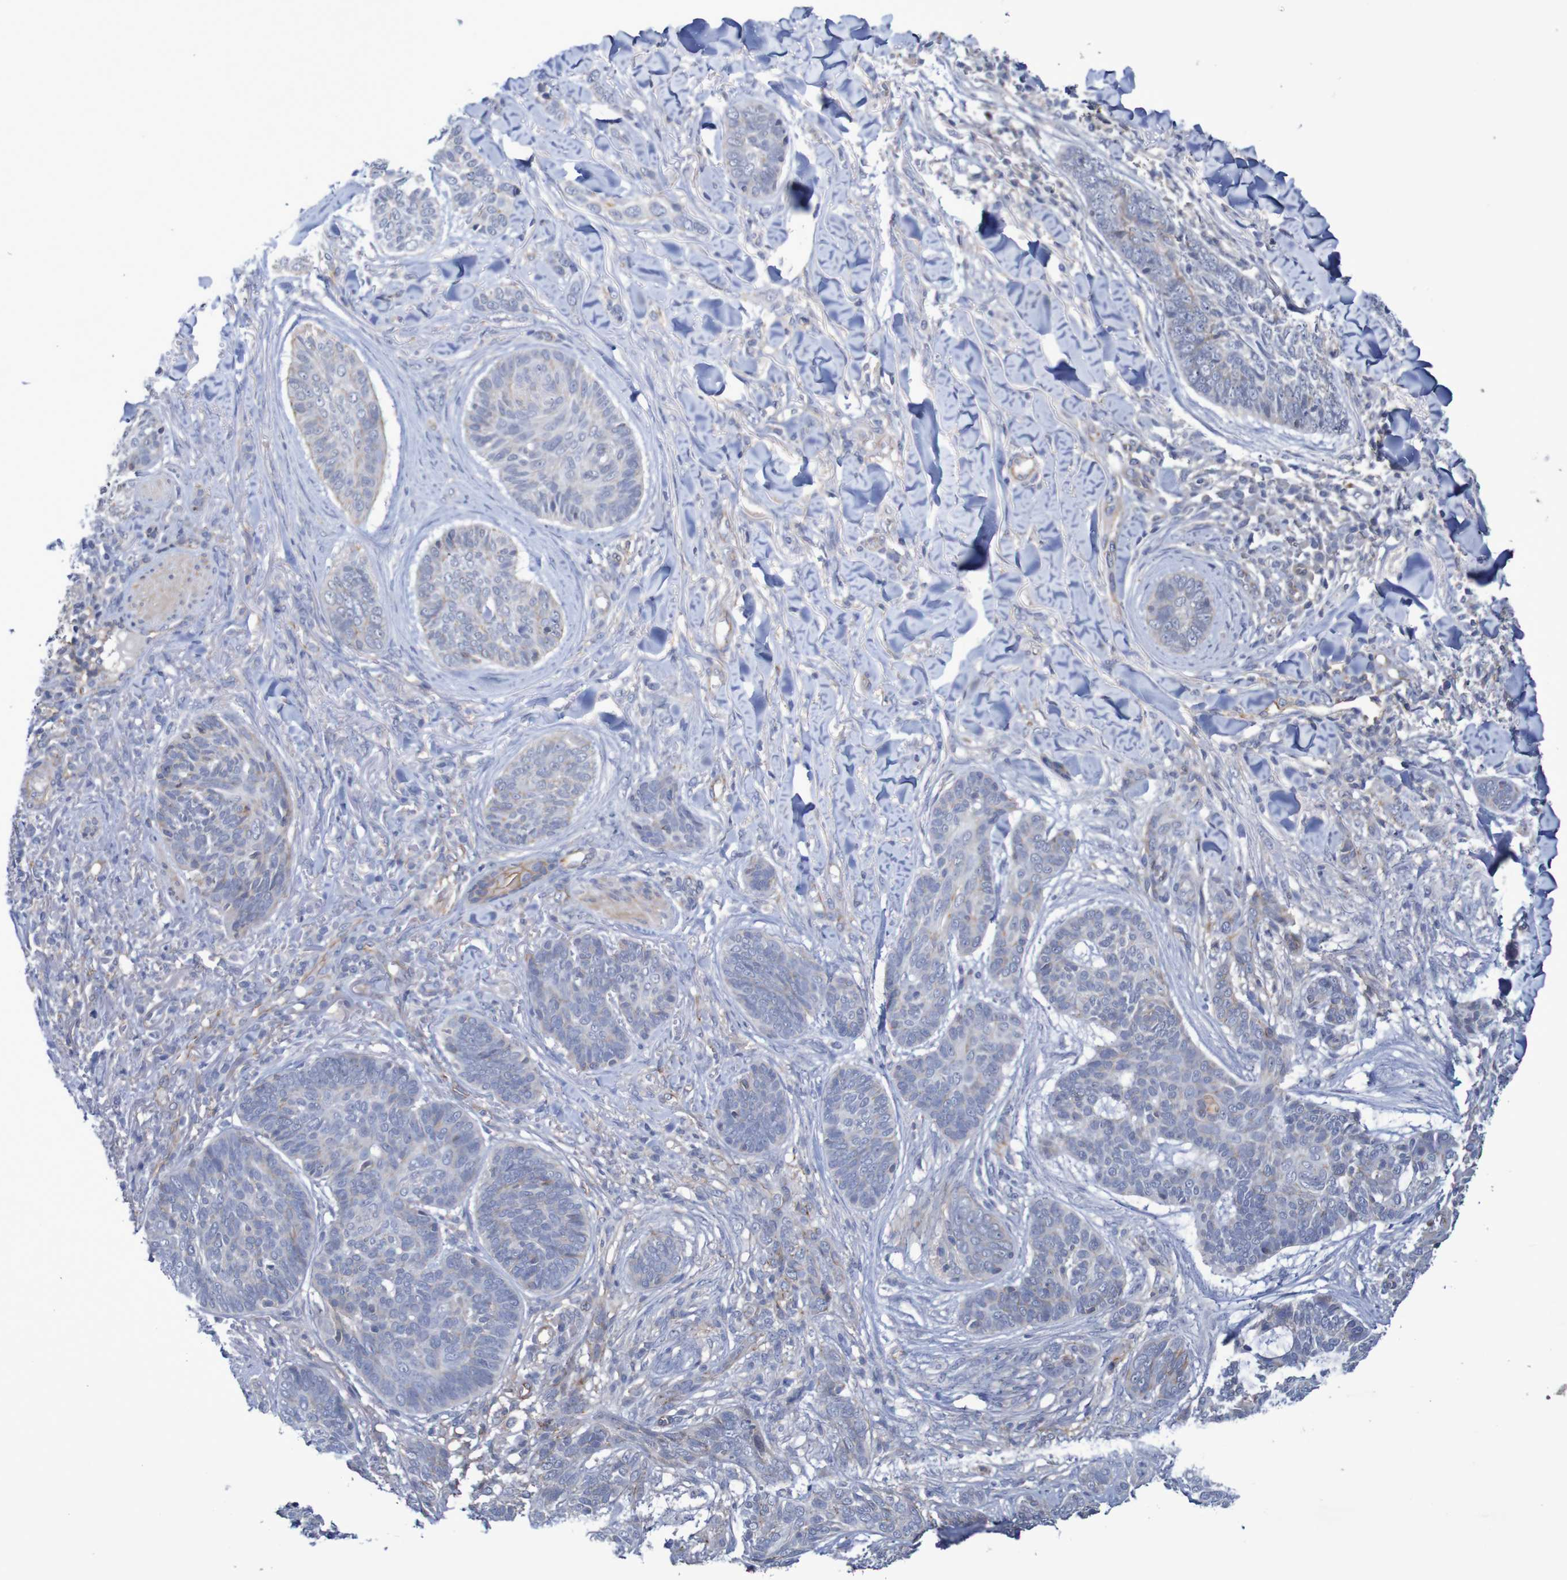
{"staining": {"intensity": "negative", "quantity": "none", "location": "none"}, "tissue": "skin cancer", "cell_type": "Tumor cells", "image_type": "cancer", "snomed": [{"axis": "morphology", "description": "Basal cell carcinoma"}, {"axis": "topography", "description": "Skin"}], "caption": "This photomicrograph is of basal cell carcinoma (skin) stained with immunohistochemistry (IHC) to label a protein in brown with the nuclei are counter-stained blue. There is no staining in tumor cells.", "gene": "NECTIN2", "patient": {"sex": "male", "age": 43}}